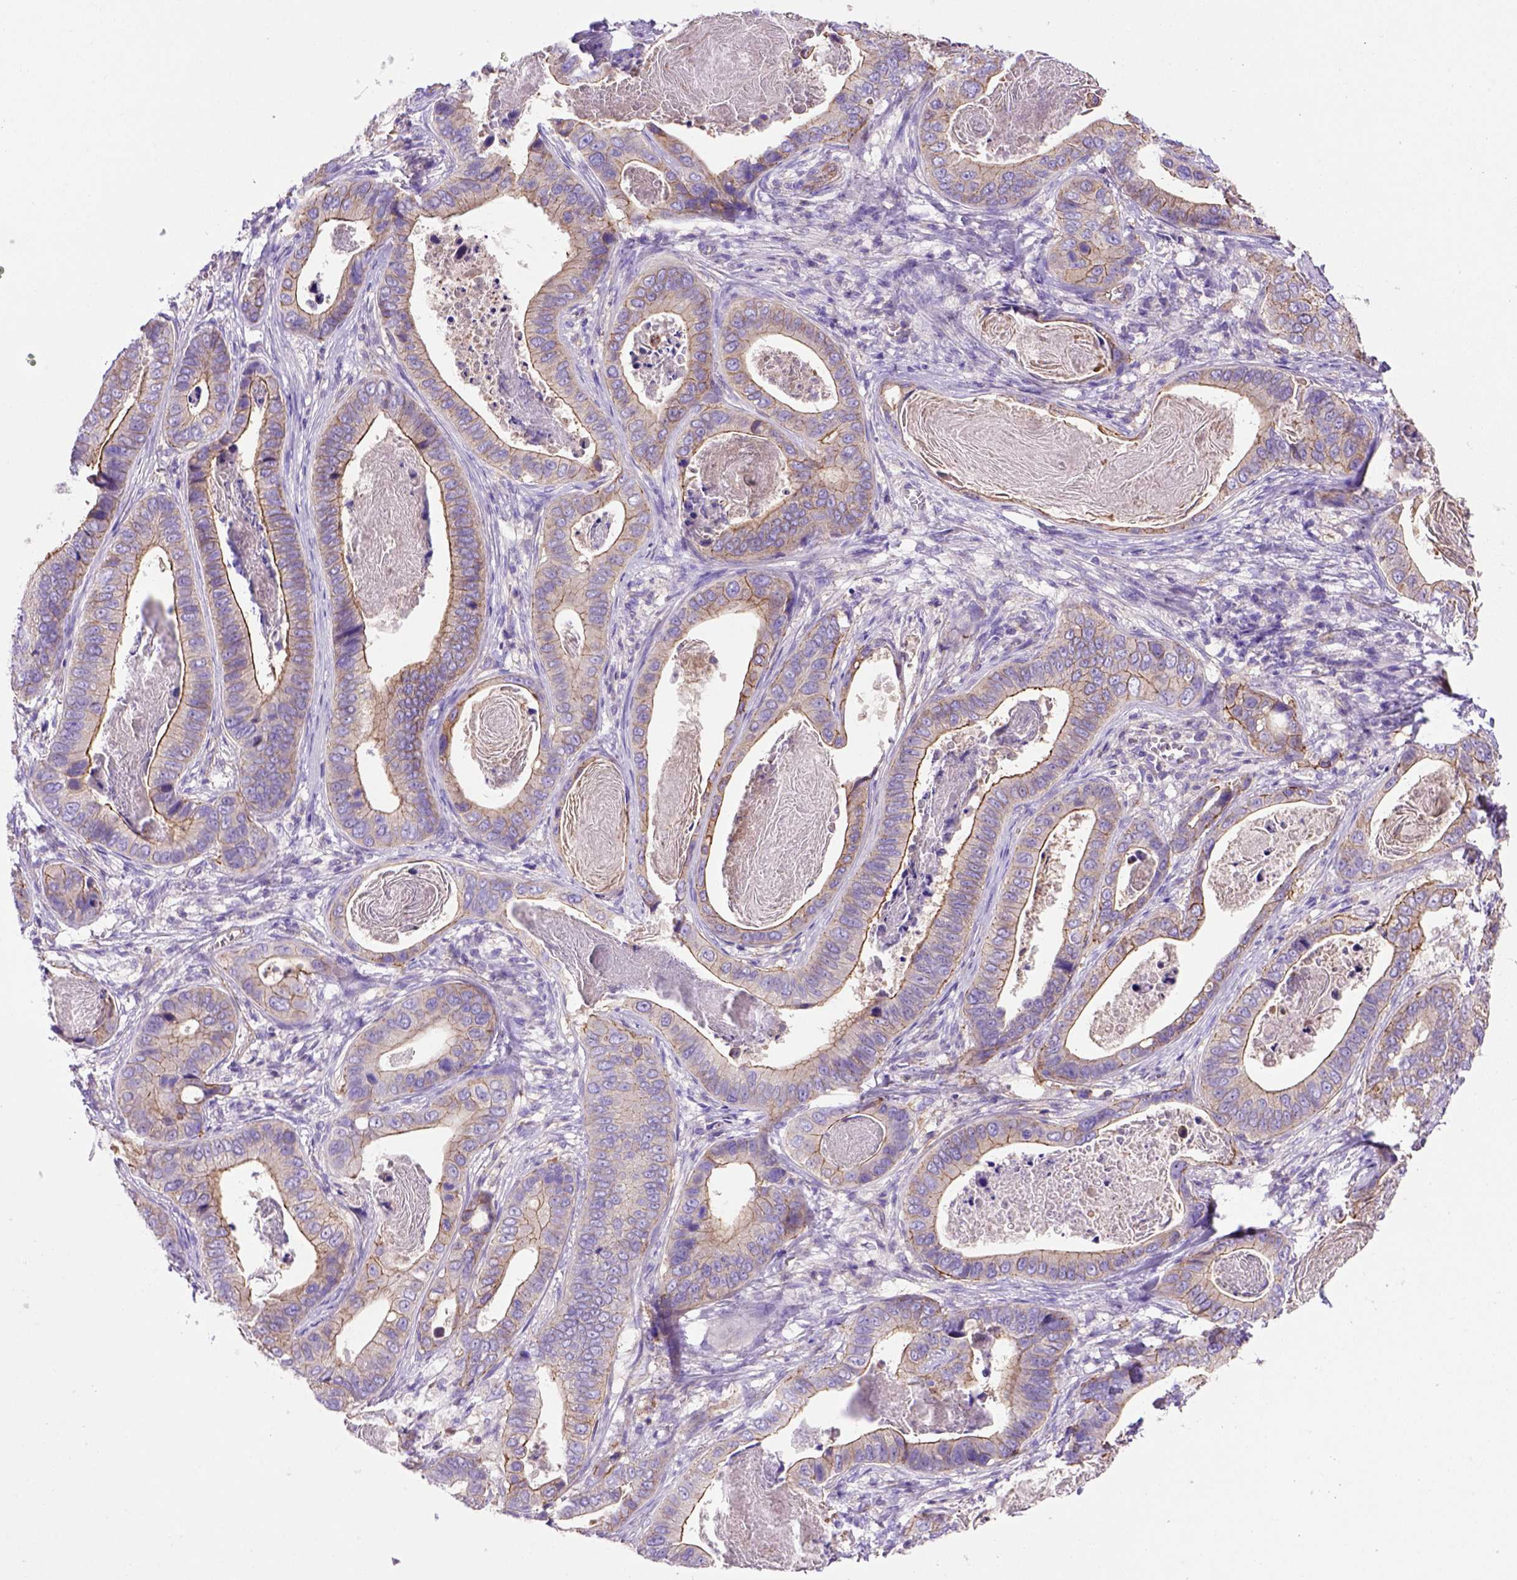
{"staining": {"intensity": "moderate", "quantity": ">75%", "location": "cytoplasmic/membranous"}, "tissue": "stomach cancer", "cell_type": "Tumor cells", "image_type": "cancer", "snomed": [{"axis": "morphology", "description": "Adenocarcinoma, NOS"}, {"axis": "topography", "description": "Stomach"}], "caption": "High-magnification brightfield microscopy of stomach adenocarcinoma stained with DAB (brown) and counterstained with hematoxylin (blue). tumor cells exhibit moderate cytoplasmic/membranous expression is seen in about>75% of cells. The protein is shown in brown color, while the nuclei are stained blue.", "gene": "PEX12", "patient": {"sex": "male", "age": 84}}